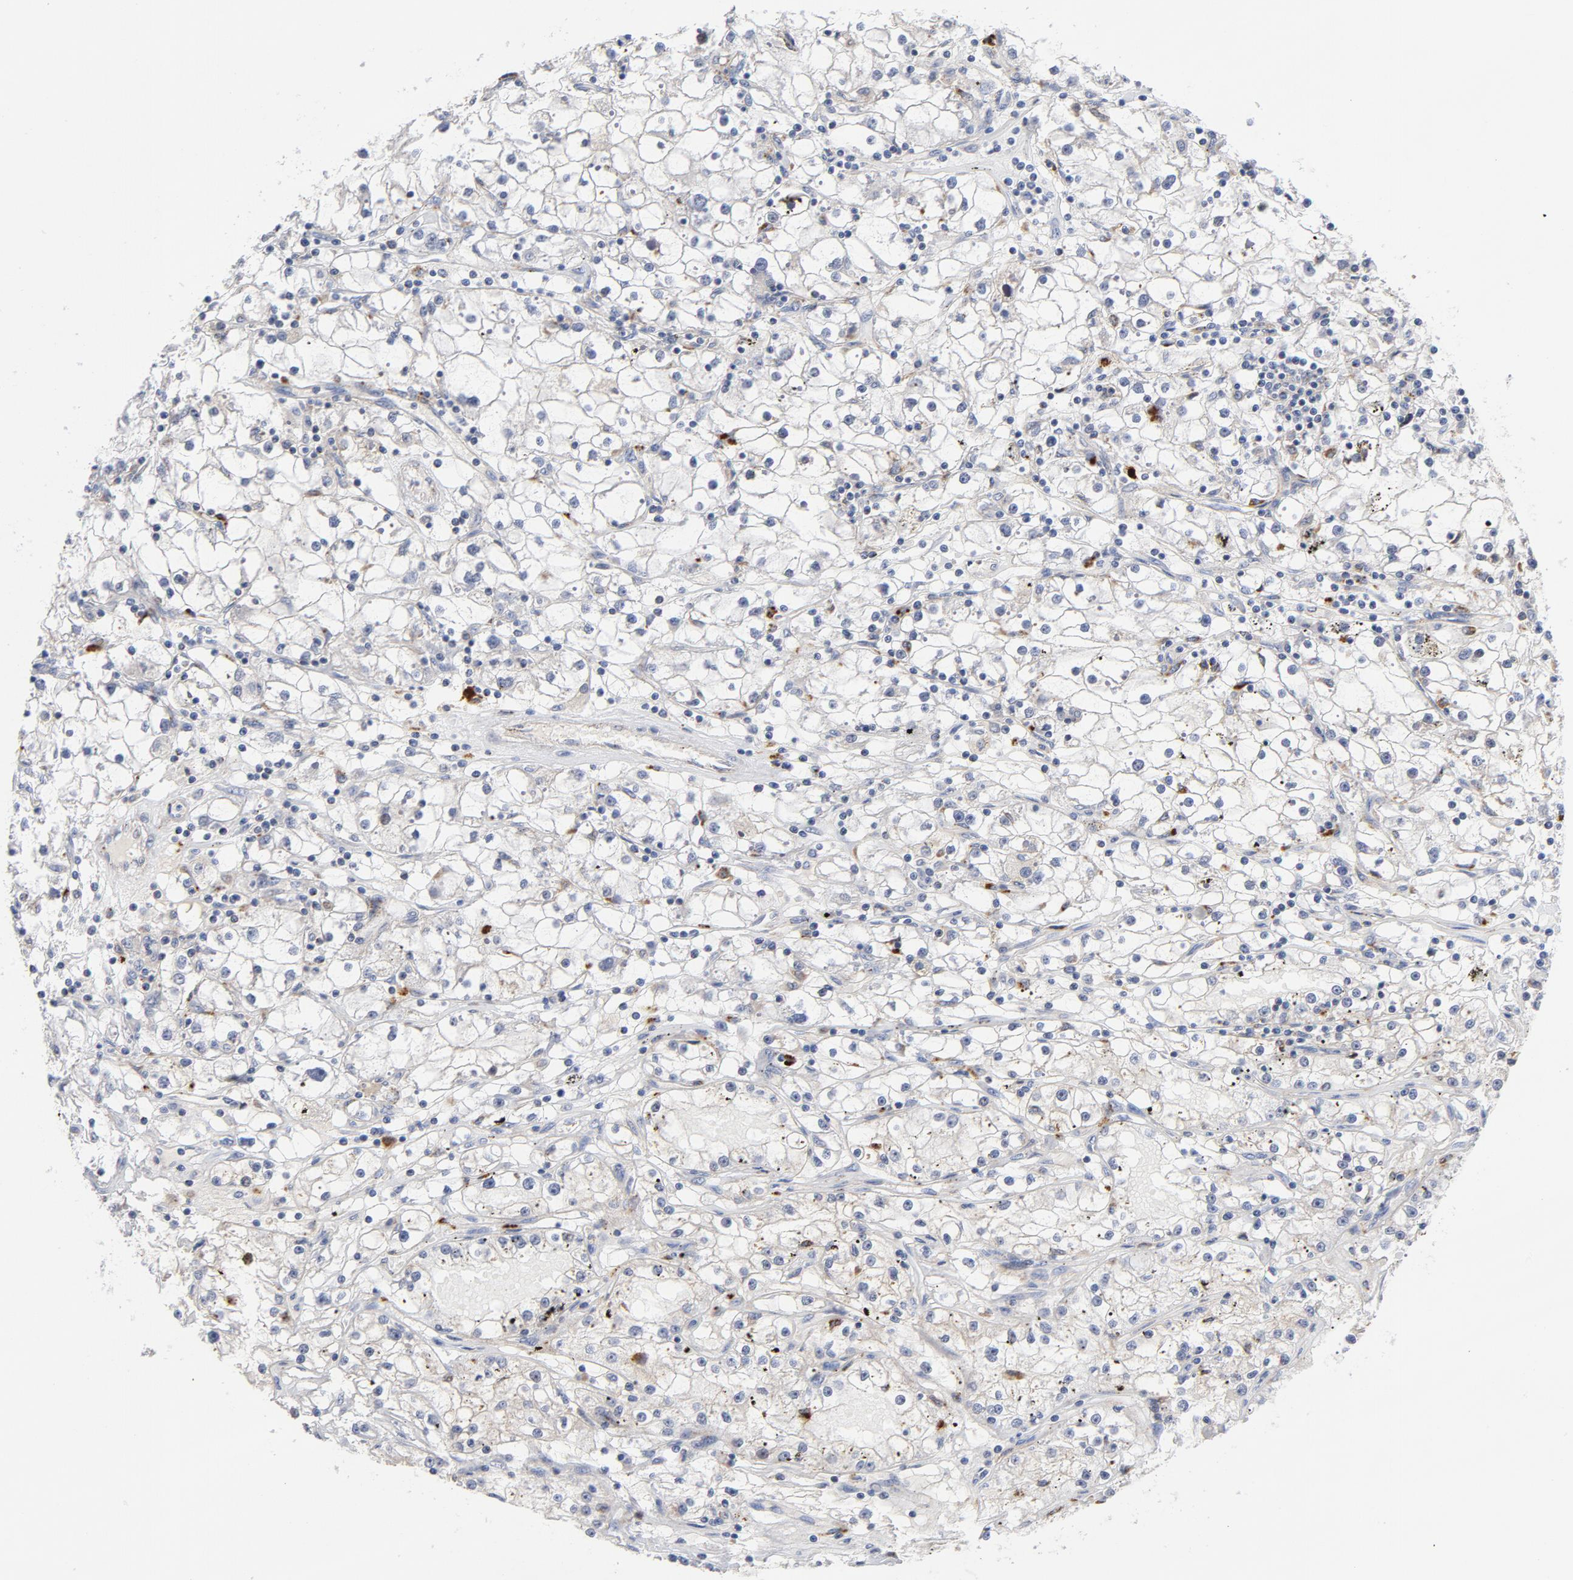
{"staining": {"intensity": "negative", "quantity": "none", "location": "none"}, "tissue": "renal cancer", "cell_type": "Tumor cells", "image_type": "cancer", "snomed": [{"axis": "morphology", "description": "Adenocarcinoma, NOS"}, {"axis": "topography", "description": "Kidney"}], "caption": "There is no significant expression in tumor cells of renal adenocarcinoma. (DAB (3,3'-diaminobenzidine) immunohistochemistry (IHC), high magnification).", "gene": "AKT2", "patient": {"sex": "male", "age": 56}}